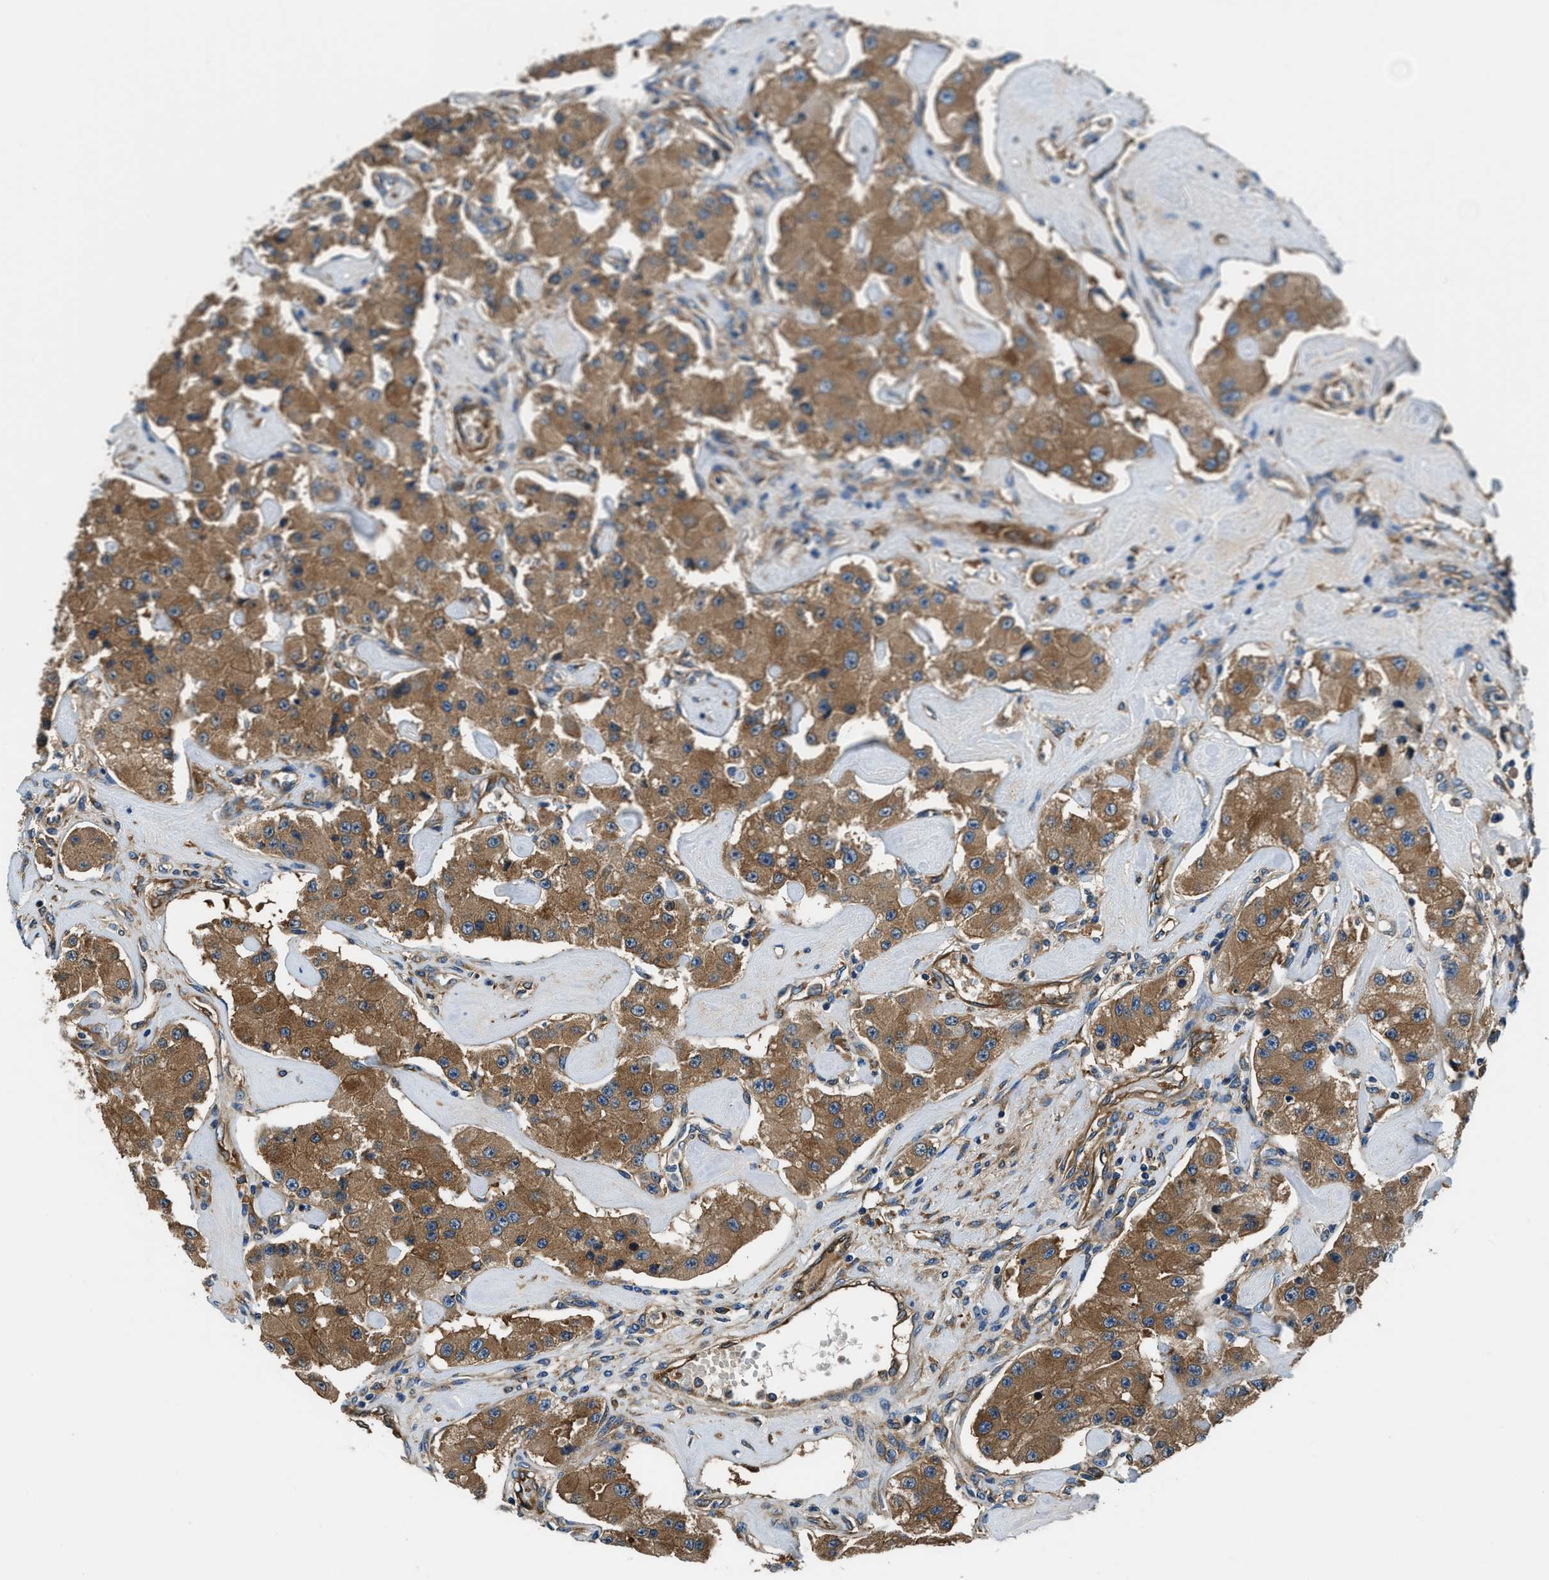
{"staining": {"intensity": "moderate", "quantity": ">75%", "location": "cytoplasmic/membranous"}, "tissue": "carcinoid", "cell_type": "Tumor cells", "image_type": "cancer", "snomed": [{"axis": "morphology", "description": "Carcinoid, malignant, NOS"}, {"axis": "topography", "description": "Pancreas"}], "caption": "High-magnification brightfield microscopy of carcinoid stained with DAB (brown) and counterstained with hematoxylin (blue). tumor cells exhibit moderate cytoplasmic/membranous staining is appreciated in approximately>75% of cells. Using DAB (3,3'-diaminobenzidine) (brown) and hematoxylin (blue) stains, captured at high magnification using brightfield microscopy.", "gene": "EEA1", "patient": {"sex": "male", "age": 41}}